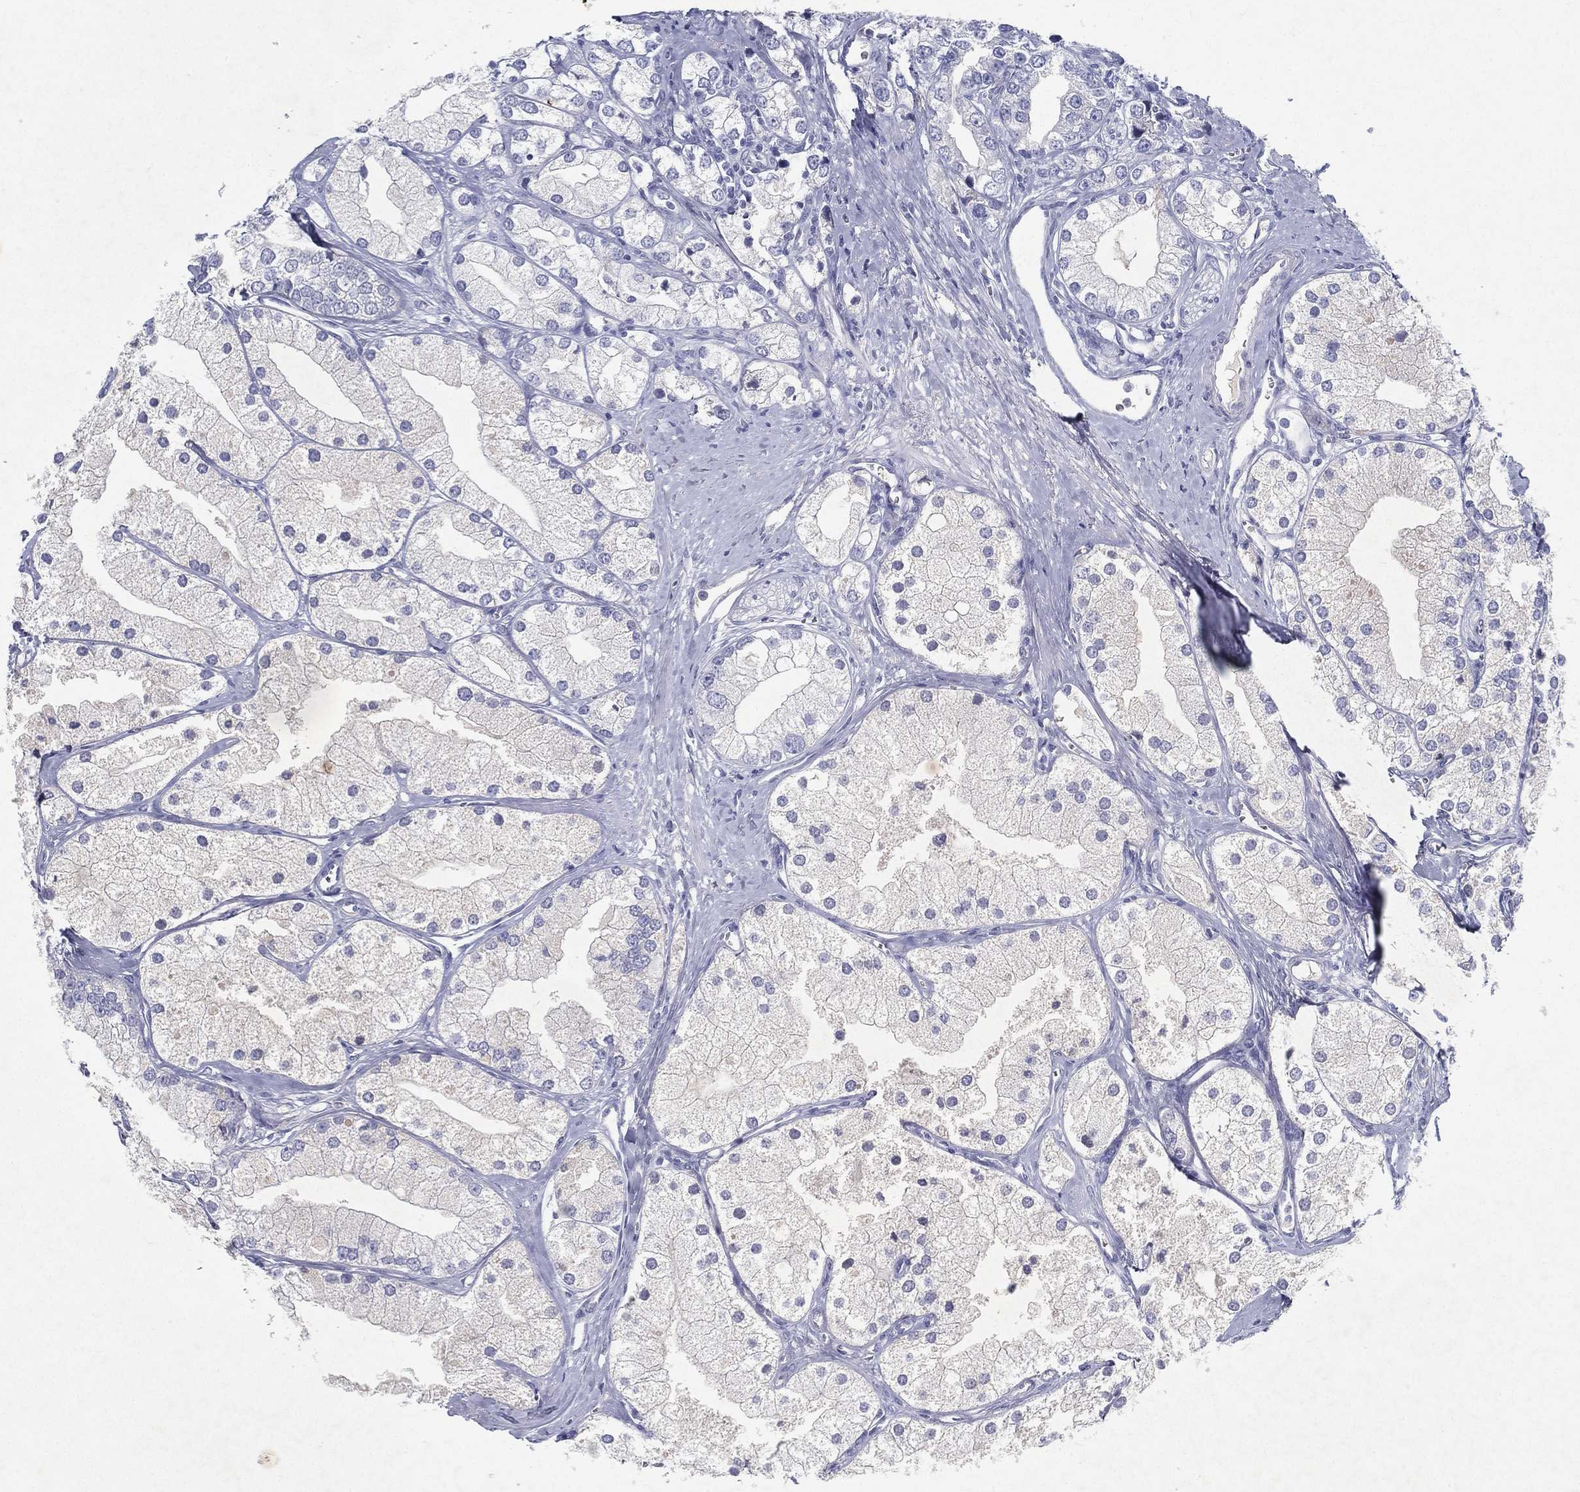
{"staining": {"intensity": "negative", "quantity": "none", "location": "none"}, "tissue": "prostate cancer", "cell_type": "Tumor cells", "image_type": "cancer", "snomed": [{"axis": "morphology", "description": "Adenocarcinoma, NOS"}, {"axis": "topography", "description": "Prostate and seminal vesicle, NOS"}, {"axis": "topography", "description": "Prostate"}], "caption": "This is a photomicrograph of immunohistochemistry (IHC) staining of prostate cancer (adenocarcinoma), which shows no expression in tumor cells.", "gene": "RGS13", "patient": {"sex": "male", "age": 79}}